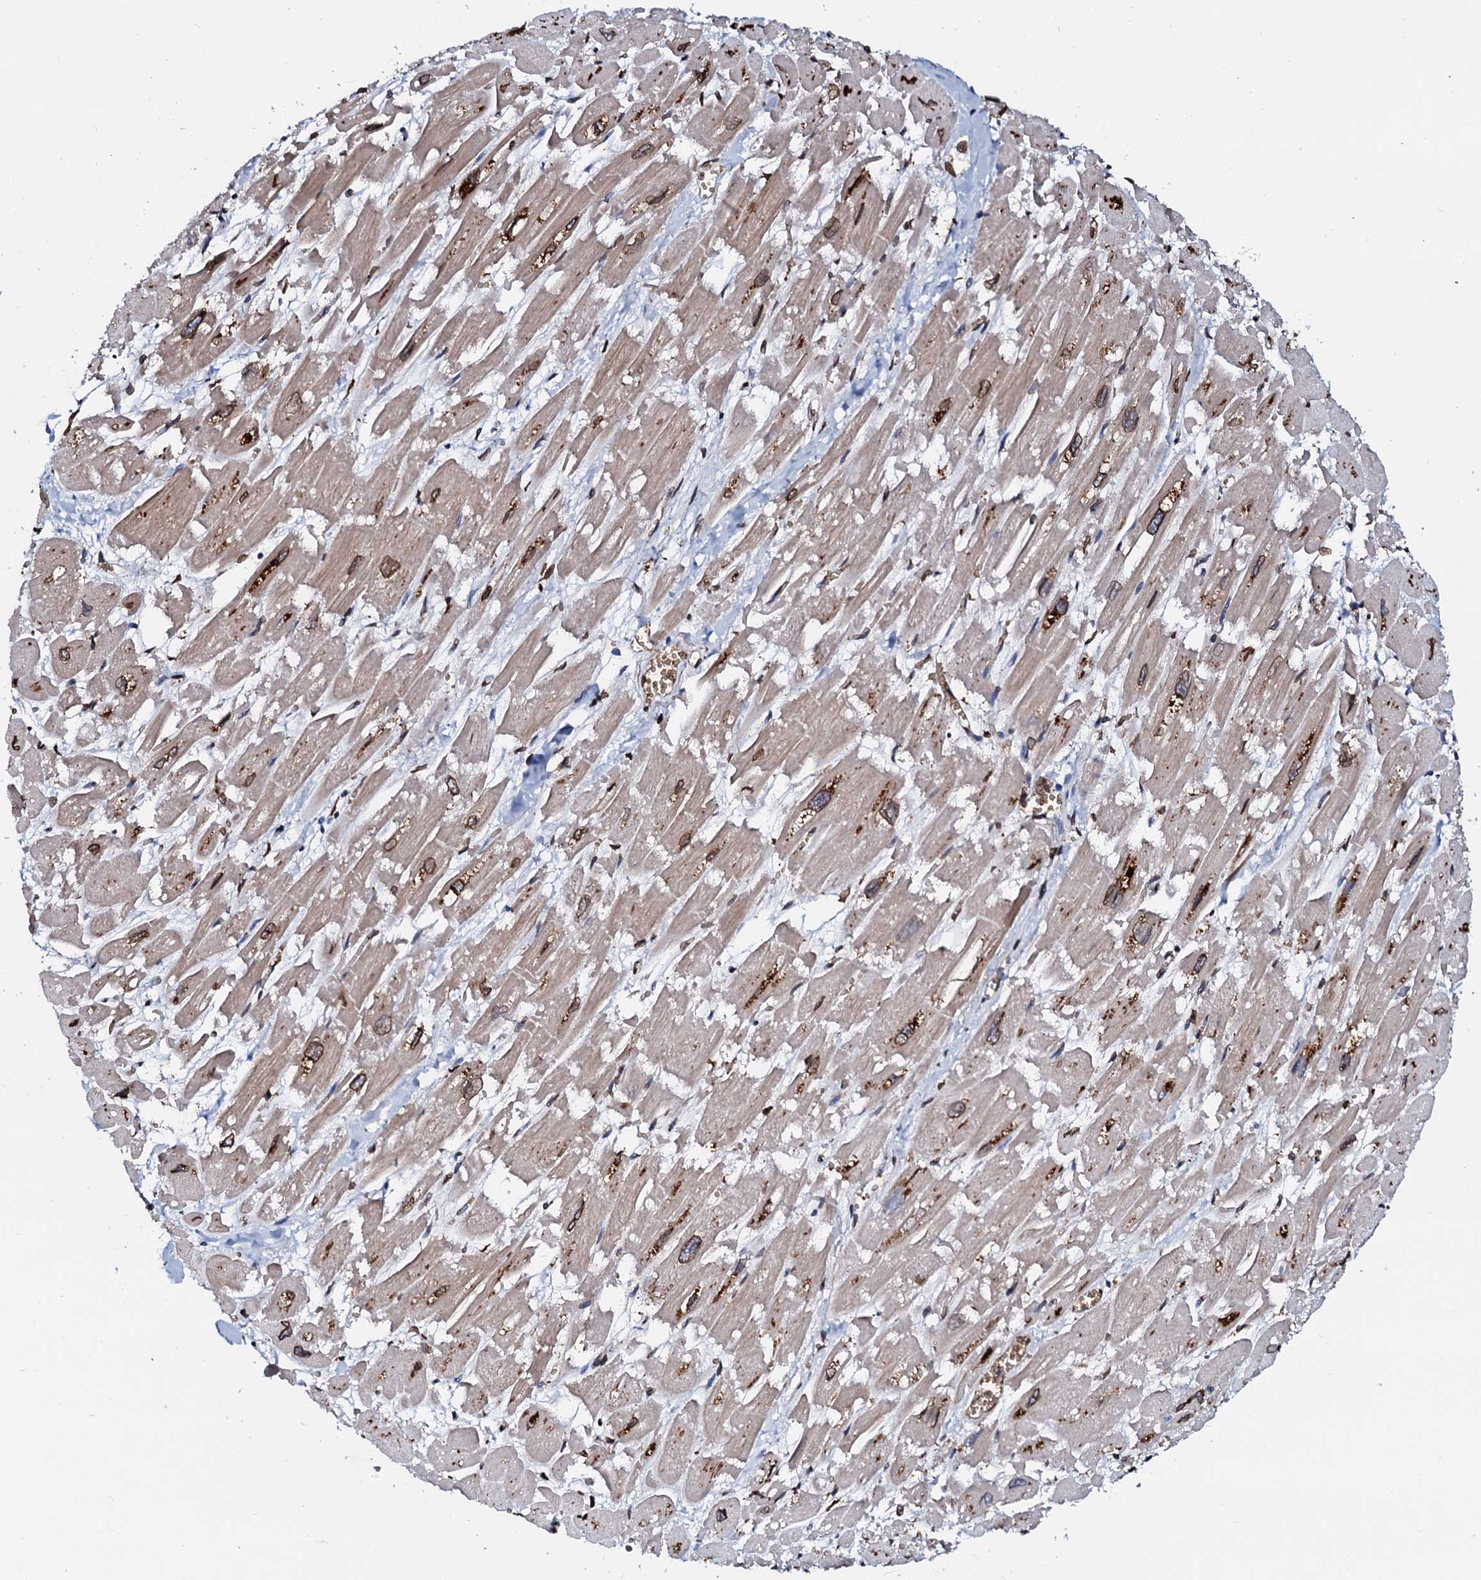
{"staining": {"intensity": "moderate", "quantity": ">75%", "location": "cytoplasmic/membranous,nuclear"}, "tissue": "heart muscle", "cell_type": "Cardiomyocytes", "image_type": "normal", "snomed": [{"axis": "morphology", "description": "Normal tissue, NOS"}, {"axis": "topography", "description": "Heart"}], "caption": "Moderate cytoplasmic/membranous,nuclear expression is seen in about >75% of cardiomyocytes in unremarkable heart muscle.", "gene": "NRP2", "patient": {"sex": "male", "age": 54}}